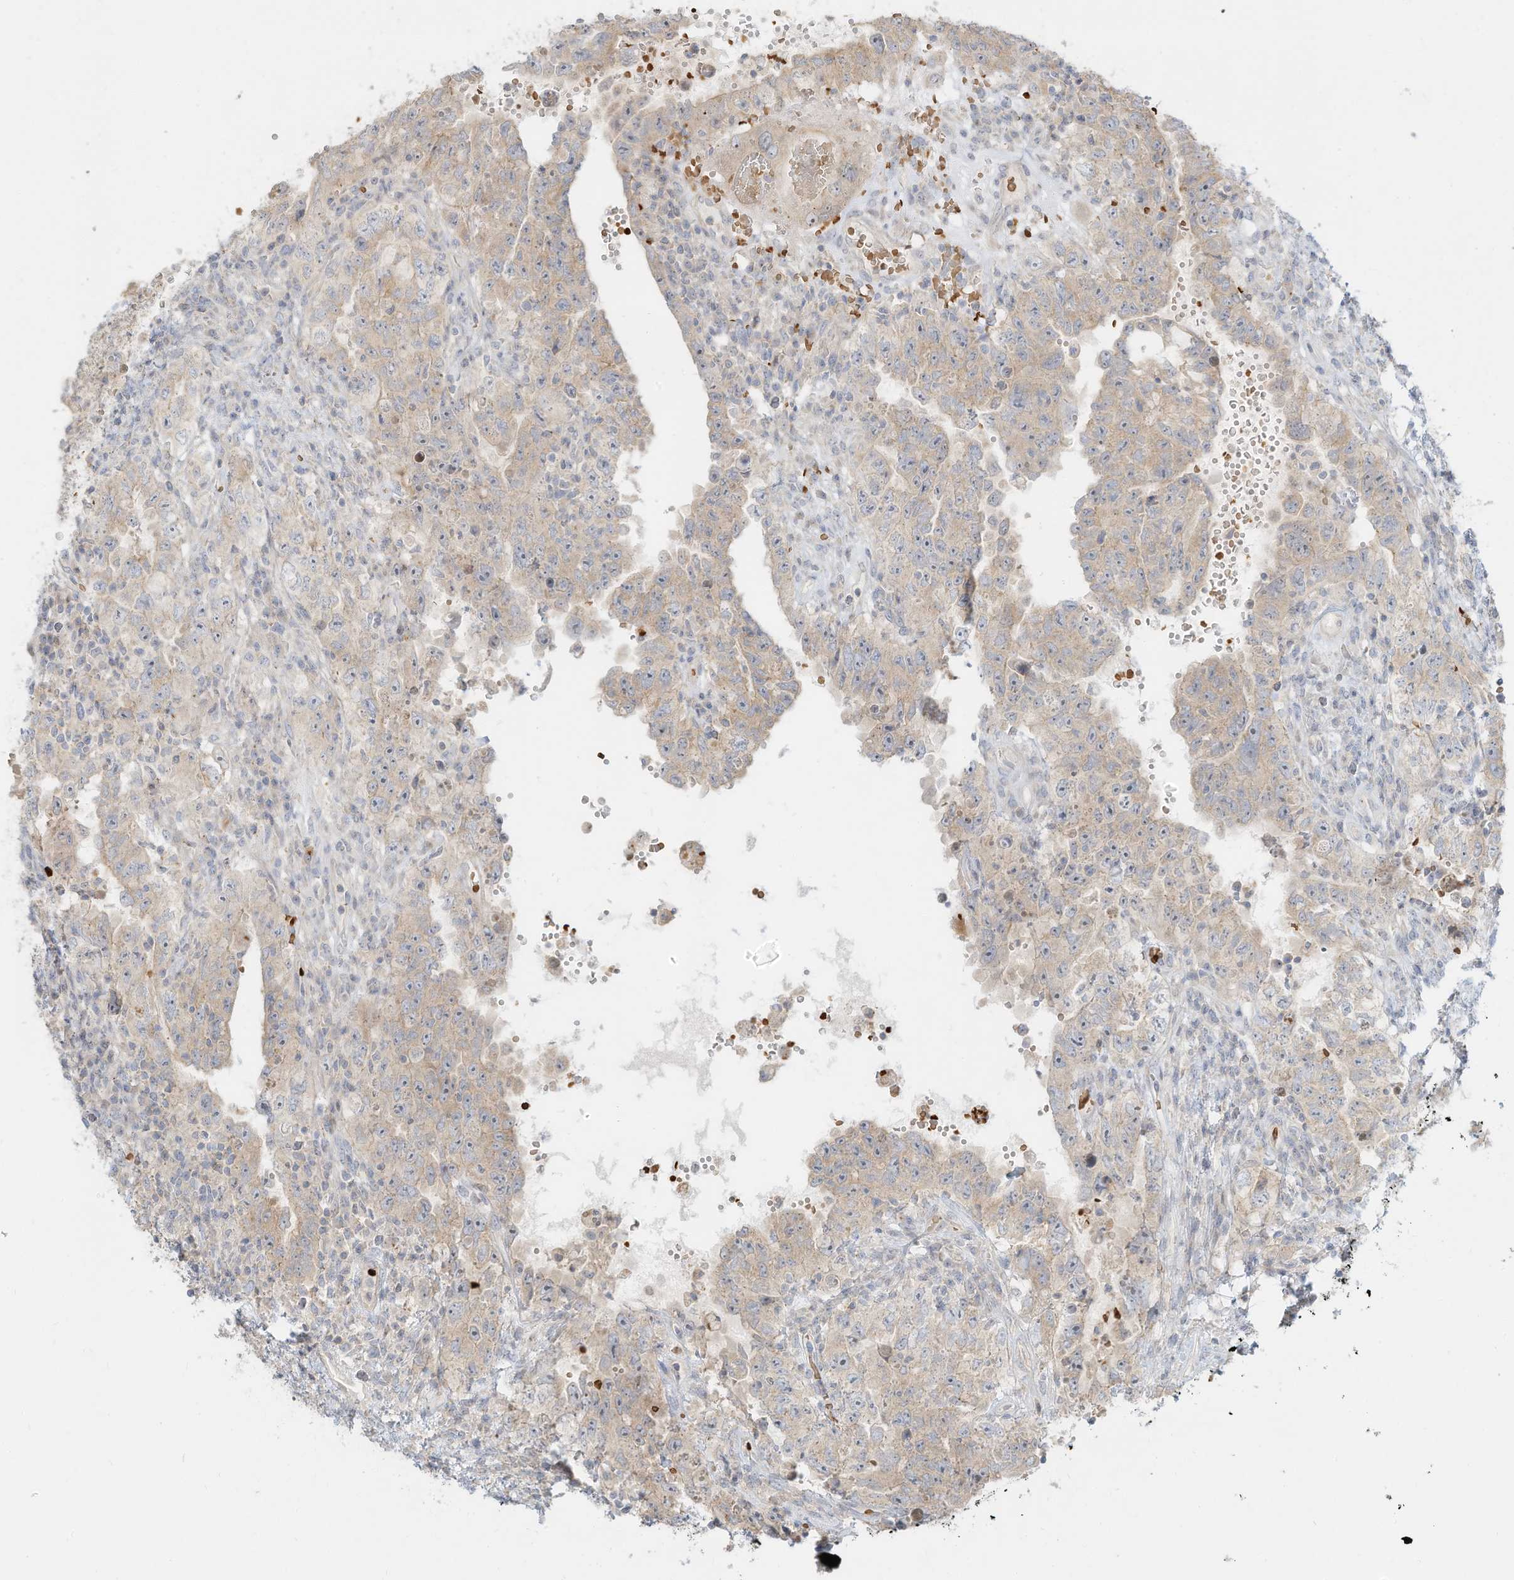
{"staining": {"intensity": "weak", "quantity": "<25%", "location": "cytoplasmic/membranous"}, "tissue": "testis cancer", "cell_type": "Tumor cells", "image_type": "cancer", "snomed": [{"axis": "morphology", "description": "Carcinoma, Embryonal, NOS"}, {"axis": "topography", "description": "Testis"}], "caption": "A high-resolution histopathology image shows IHC staining of testis cancer (embryonal carcinoma), which shows no significant expression in tumor cells.", "gene": "OFD1", "patient": {"sex": "male", "age": 26}}